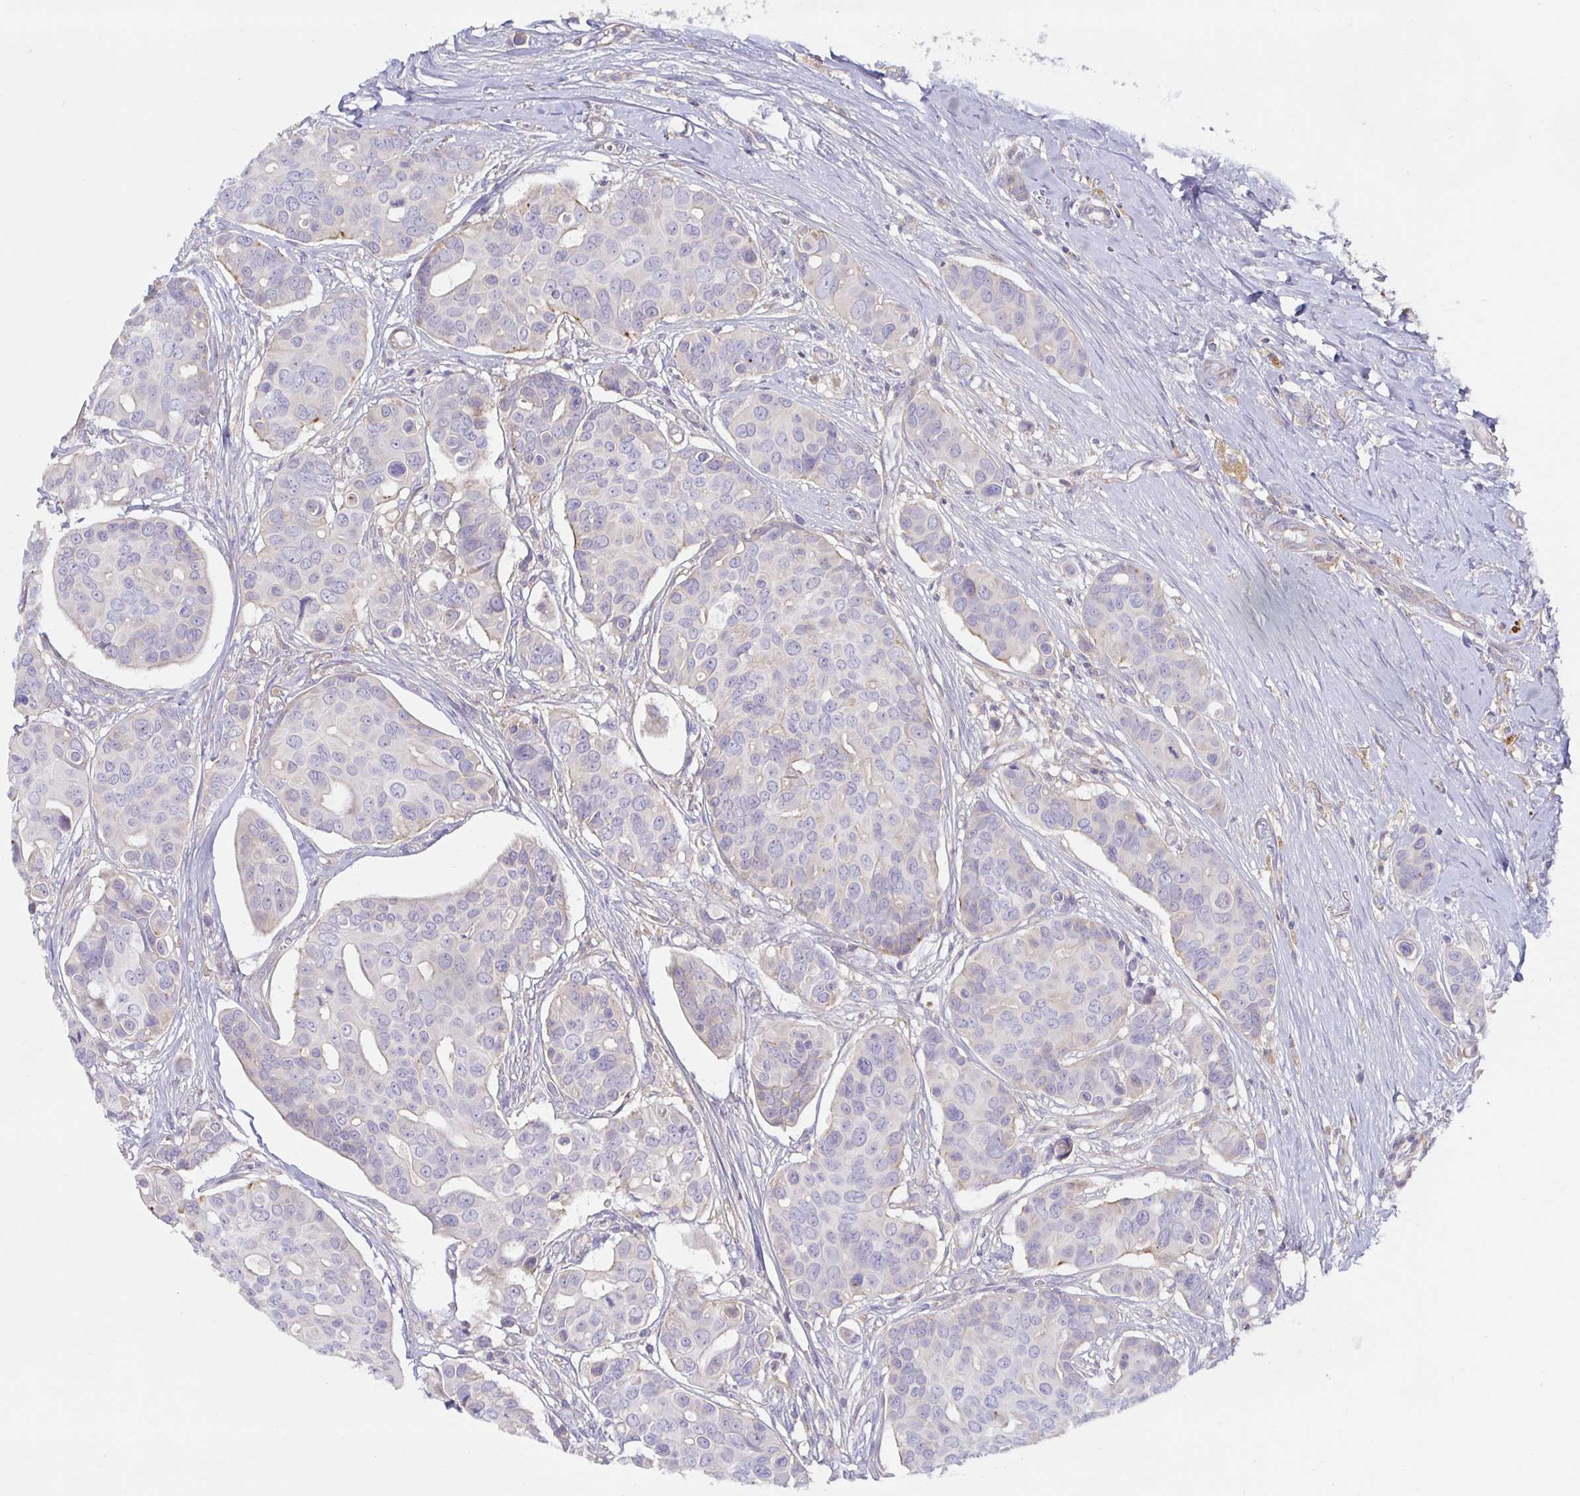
{"staining": {"intensity": "negative", "quantity": "none", "location": "none"}, "tissue": "breast cancer", "cell_type": "Tumor cells", "image_type": "cancer", "snomed": [{"axis": "morphology", "description": "Normal tissue, NOS"}, {"axis": "morphology", "description": "Duct carcinoma"}, {"axis": "topography", "description": "Skin"}, {"axis": "topography", "description": "Breast"}], "caption": "DAB (3,3'-diaminobenzidine) immunohistochemical staining of breast invasive ductal carcinoma exhibits no significant staining in tumor cells. (Immunohistochemistry, brightfield microscopy, high magnification).", "gene": "METTL22", "patient": {"sex": "female", "age": 54}}